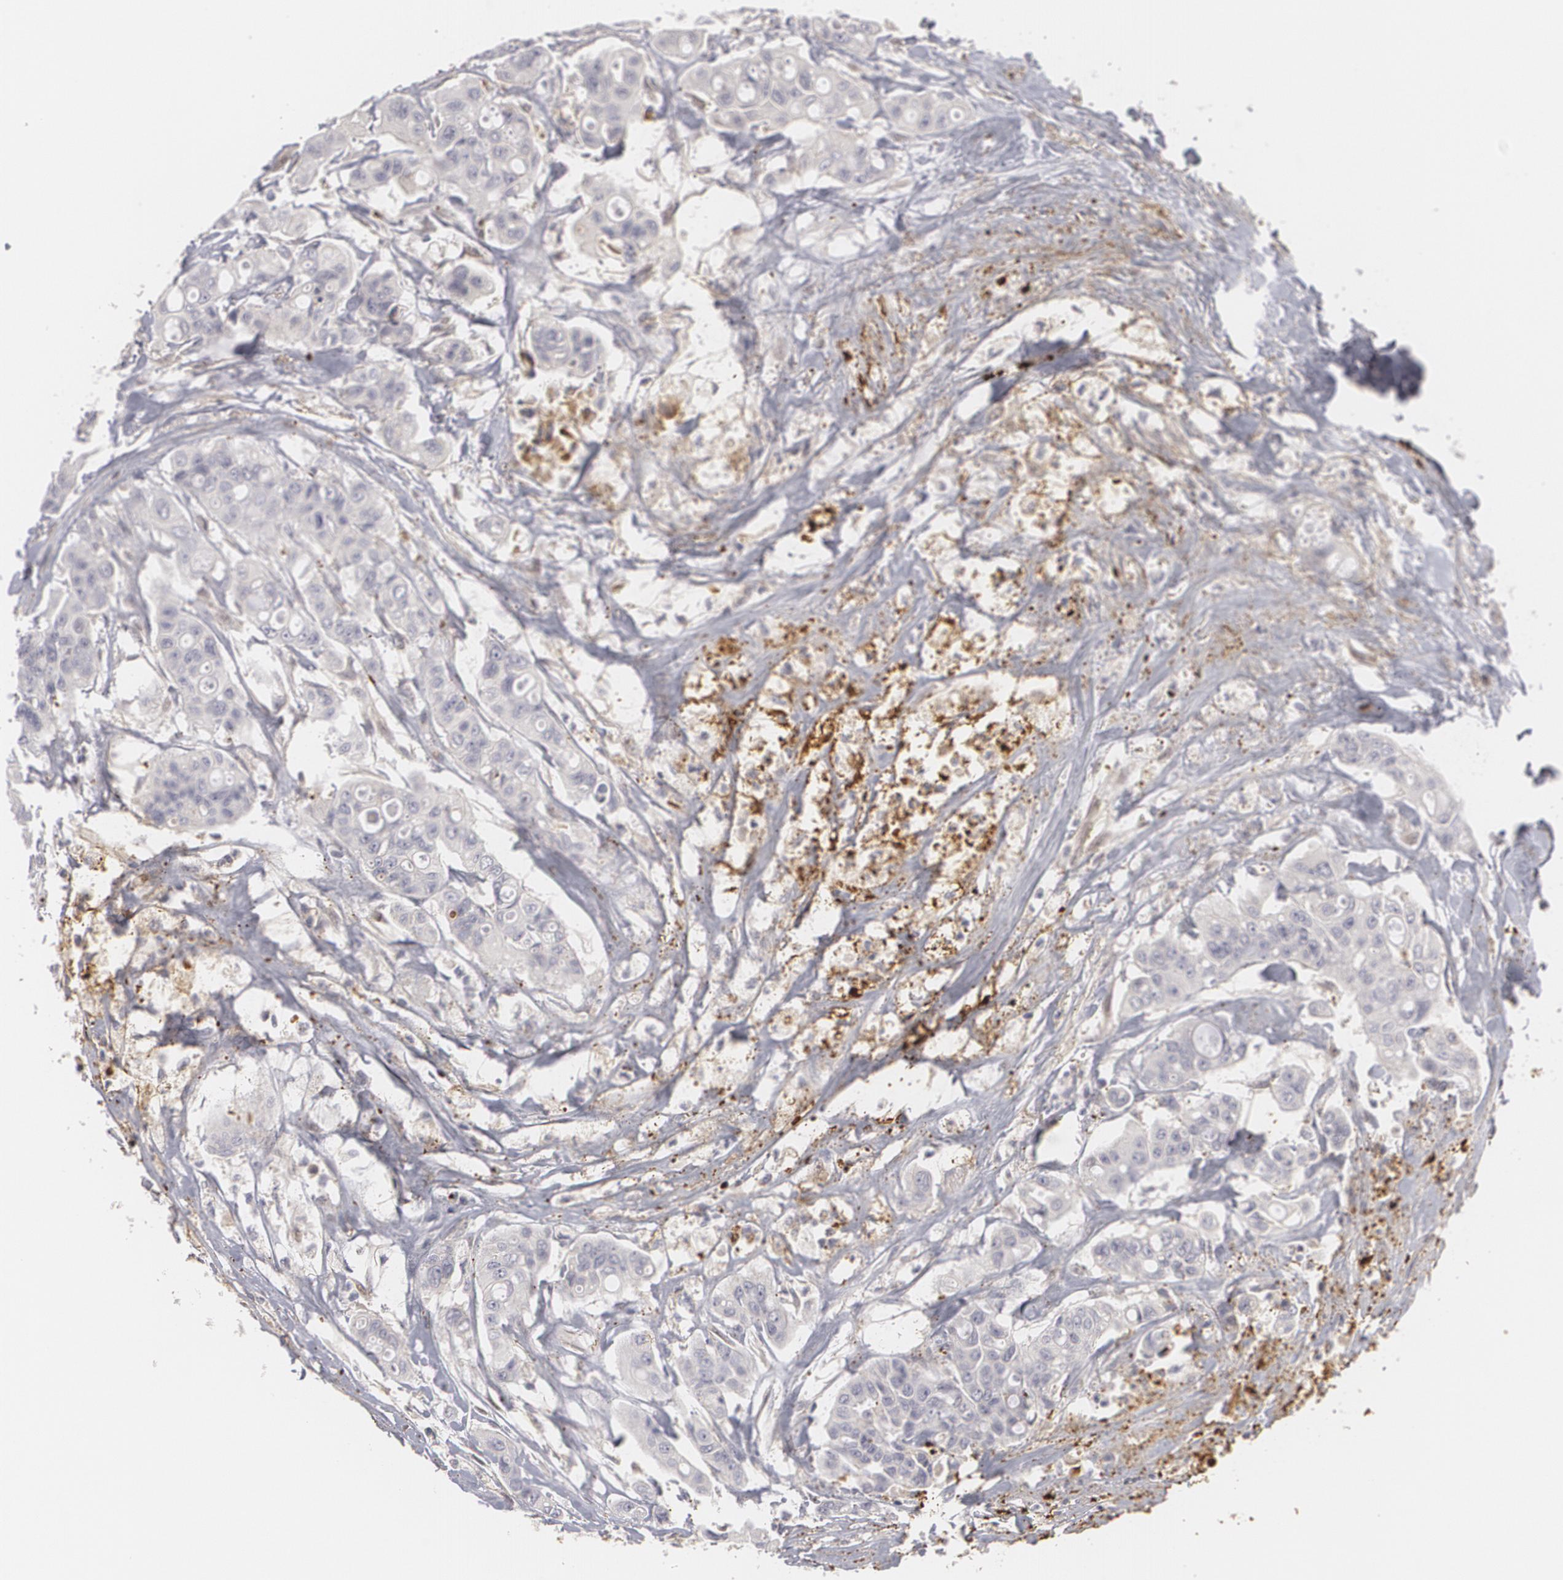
{"staining": {"intensity": "negative", "quantity": "none", "location": "none"}, "tissue": "colorectal cancer", "cell_type": "Tumor cells", "image_type": "cancer", "snomed": [{"axis": "morphology", "description": "Adenocarcinoma, NOS"}, {"axis": "topography", "description": "Colon"}], "caption": "This is an IHC image of colorectal cancer (adenocarcinoma). There is no expression in tumor cells.", "gene": "EFS", "patient": {"sex": "female", "age": 70}}